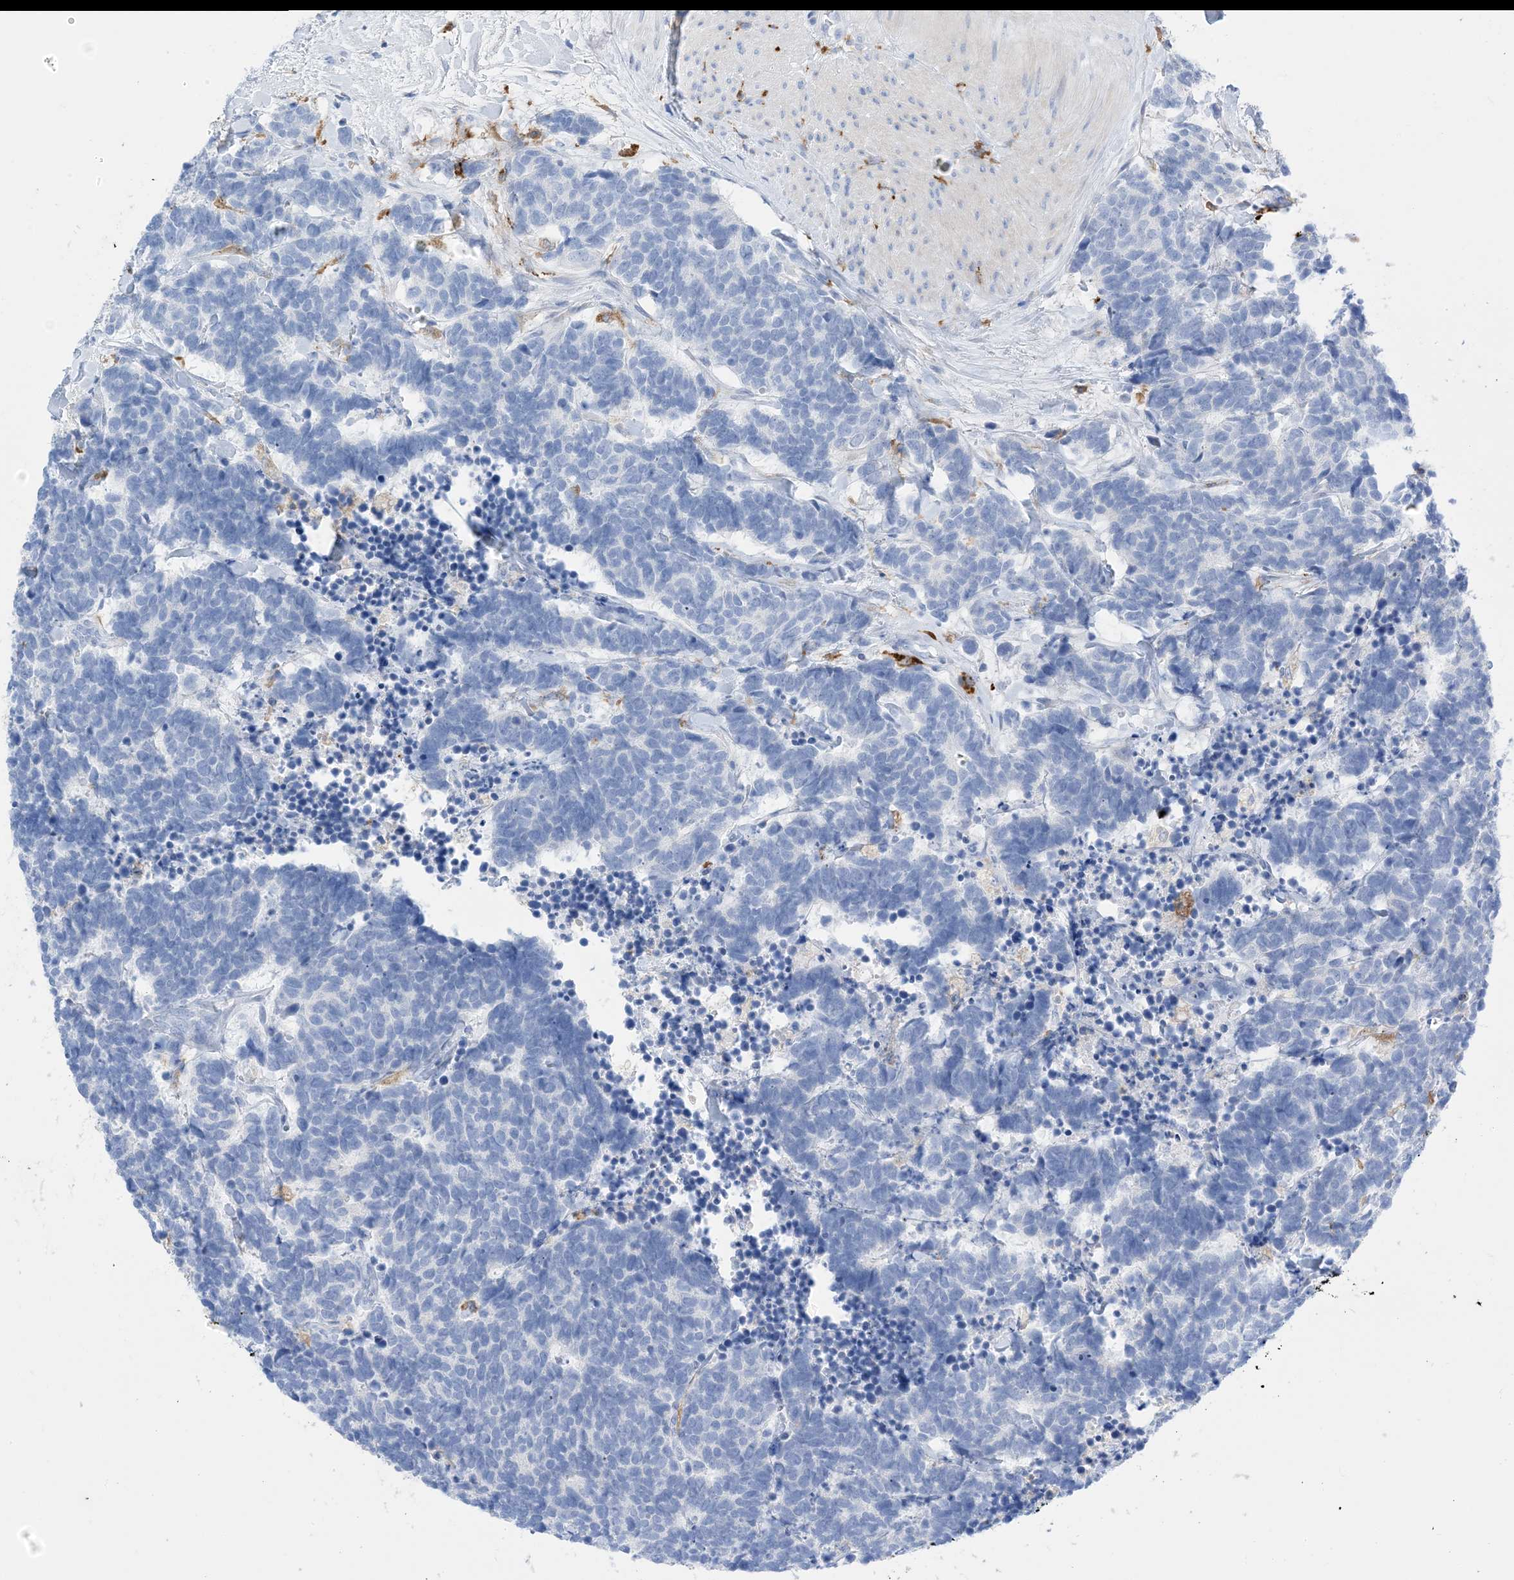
{"staining": {"intensity": "negative", "quantity": "none", "location": "none"}, "tissue": "carcinoid", "cell_type": "Tumor cells", "image_type": "cancer", "snomed": [{"axis": "morphology", "description": "Carcinoma, NOS"}, {"axis": "morphology", "description": "Carcinoid, malignant, NOS"}, {"axis": "topography", "description": "Urinary bladder"}], "caption": "The immunohistochemistry micrograph has no significant positivity in tumor cells of carcinoid tissue. The staining was performed using DAB to visualize the protein expression in brown, while the nuclei were stained in blue with hematoxylin (Magnification: 20x).", "gene": "DPH3", "patient": {"sex": "male", "age": 57}}